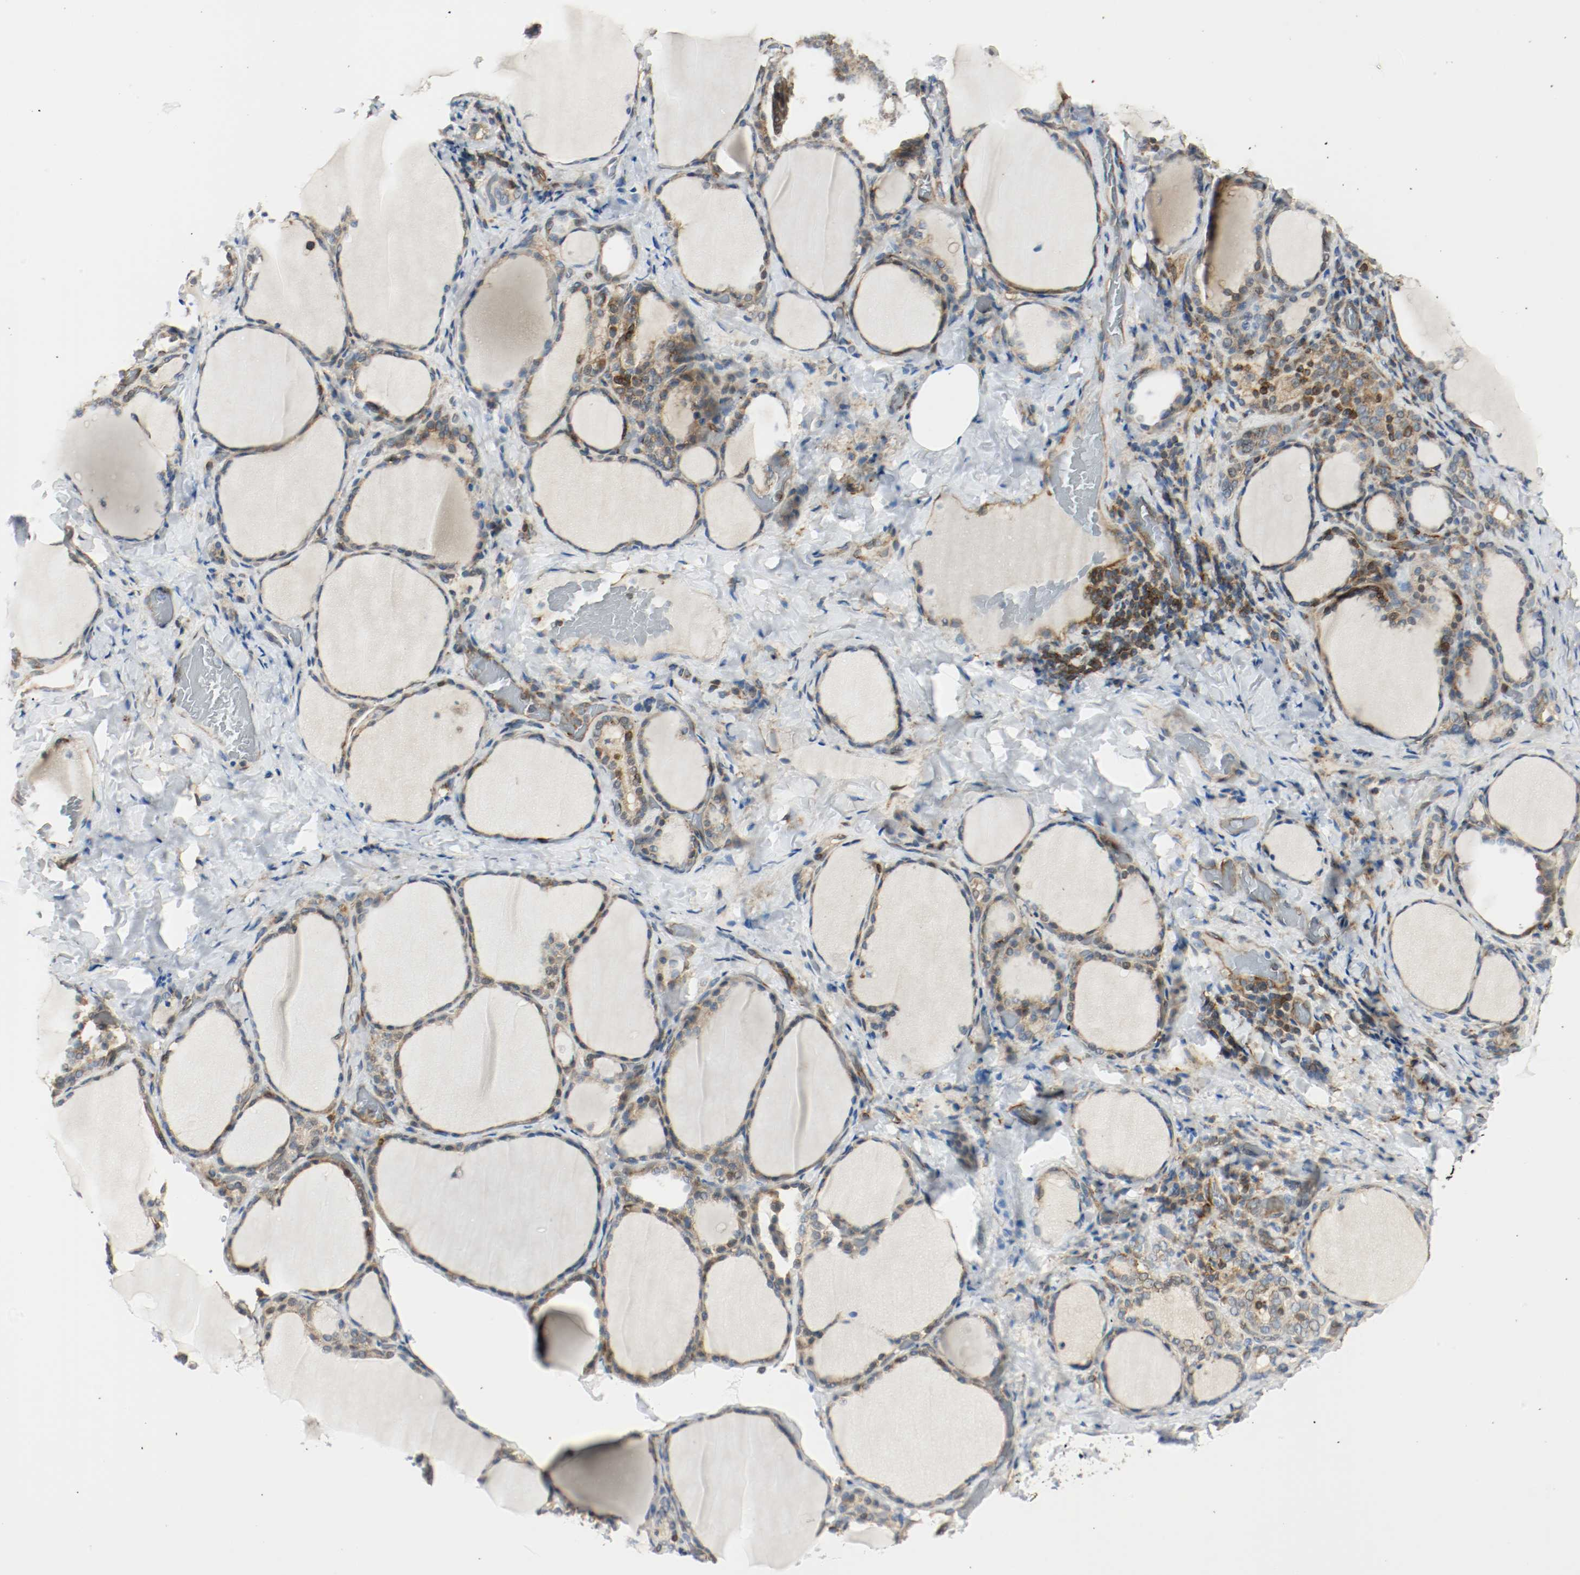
{"staining": {"intensity": "moderate", "quantity": ">75%", "location": "cytoplasmic/membranous"}, "tissue": "thyroid gland", "cell_type": "Glandular cells", "image_type": "normal", "snomed": [{"axis": "morphology", "description": "Normal tissue, NOS"}, {"axis": "morphology", "description": "Papillary adenocarcinoma, NOS"}, {"axis": "topography", "description": "Thyroid gland"}], "caption": "Immunohistochemical staining of normal human thyroid gland shows medium levels of moderate cytoplasmic/membranous positivity in about >75% of glandular cells.", "gene": "PLCG1", "patient": {"sex": "female", "age": 30}}